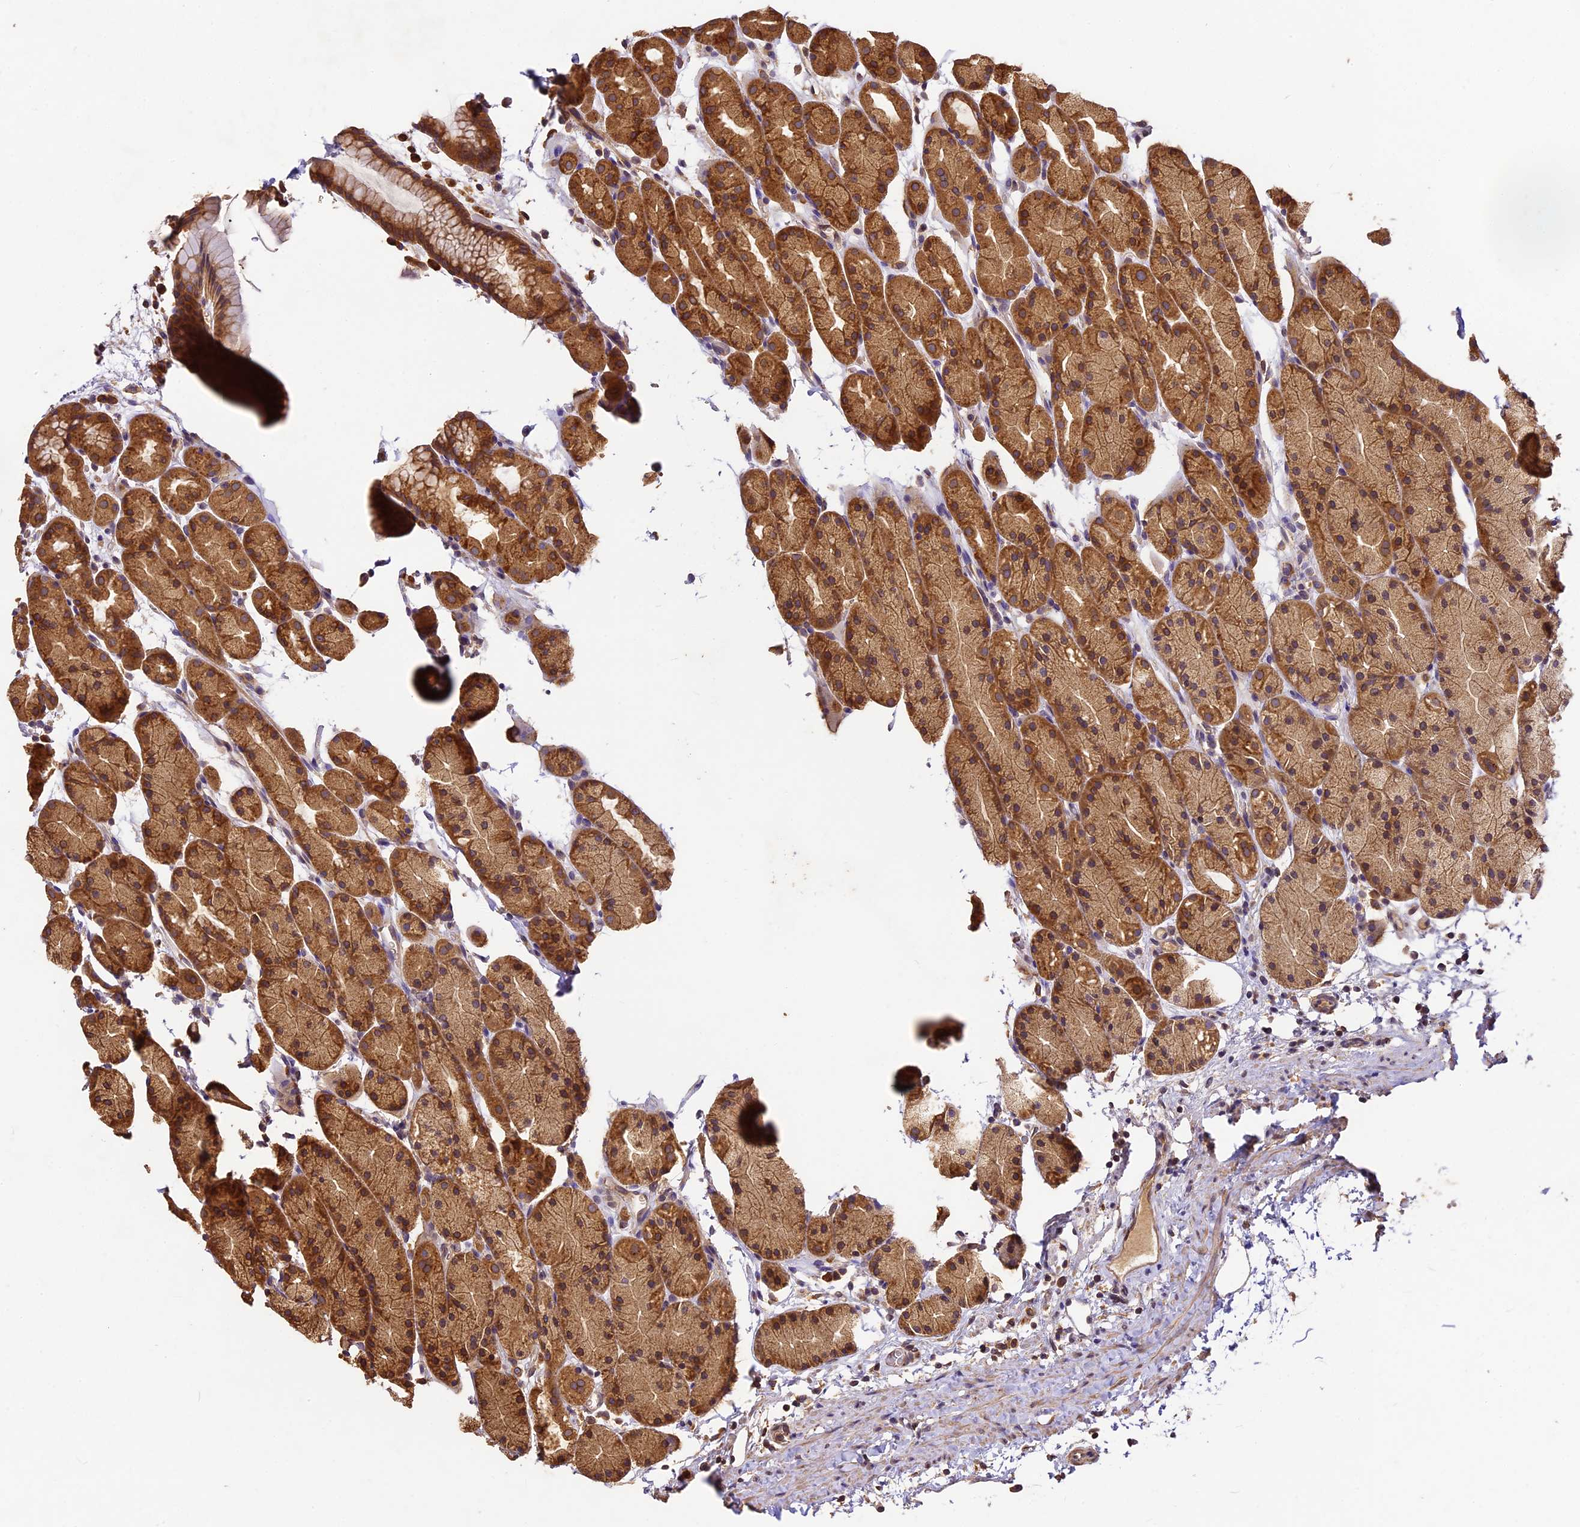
{"staining": {"intensity": "moderate", "quantity": ">75%", "location": "cytoplasmic/membranous"}, "tissue": "stomach", "cell_type": "Glandular cells", "image_type": "normal", "snomed": [{"axis": "morphology", "description": "Normal tissue, NOS"}, {"axis": "topography", "description": "Stomach, upper"}, {"axis": "topography", "description": "Stomach"}], "caption": "Normal stomach exhibits moderate cytoplasmic/membranous expression in about >75% of glandular cells (Stains: DAB (3,3'-diaminobenzidine) in brown, nuclei in blue, Microscopy: brightfield microscopy at high magnification)..", "gene": "BRAP", "patient": {"sex": "male", "age": 47}}